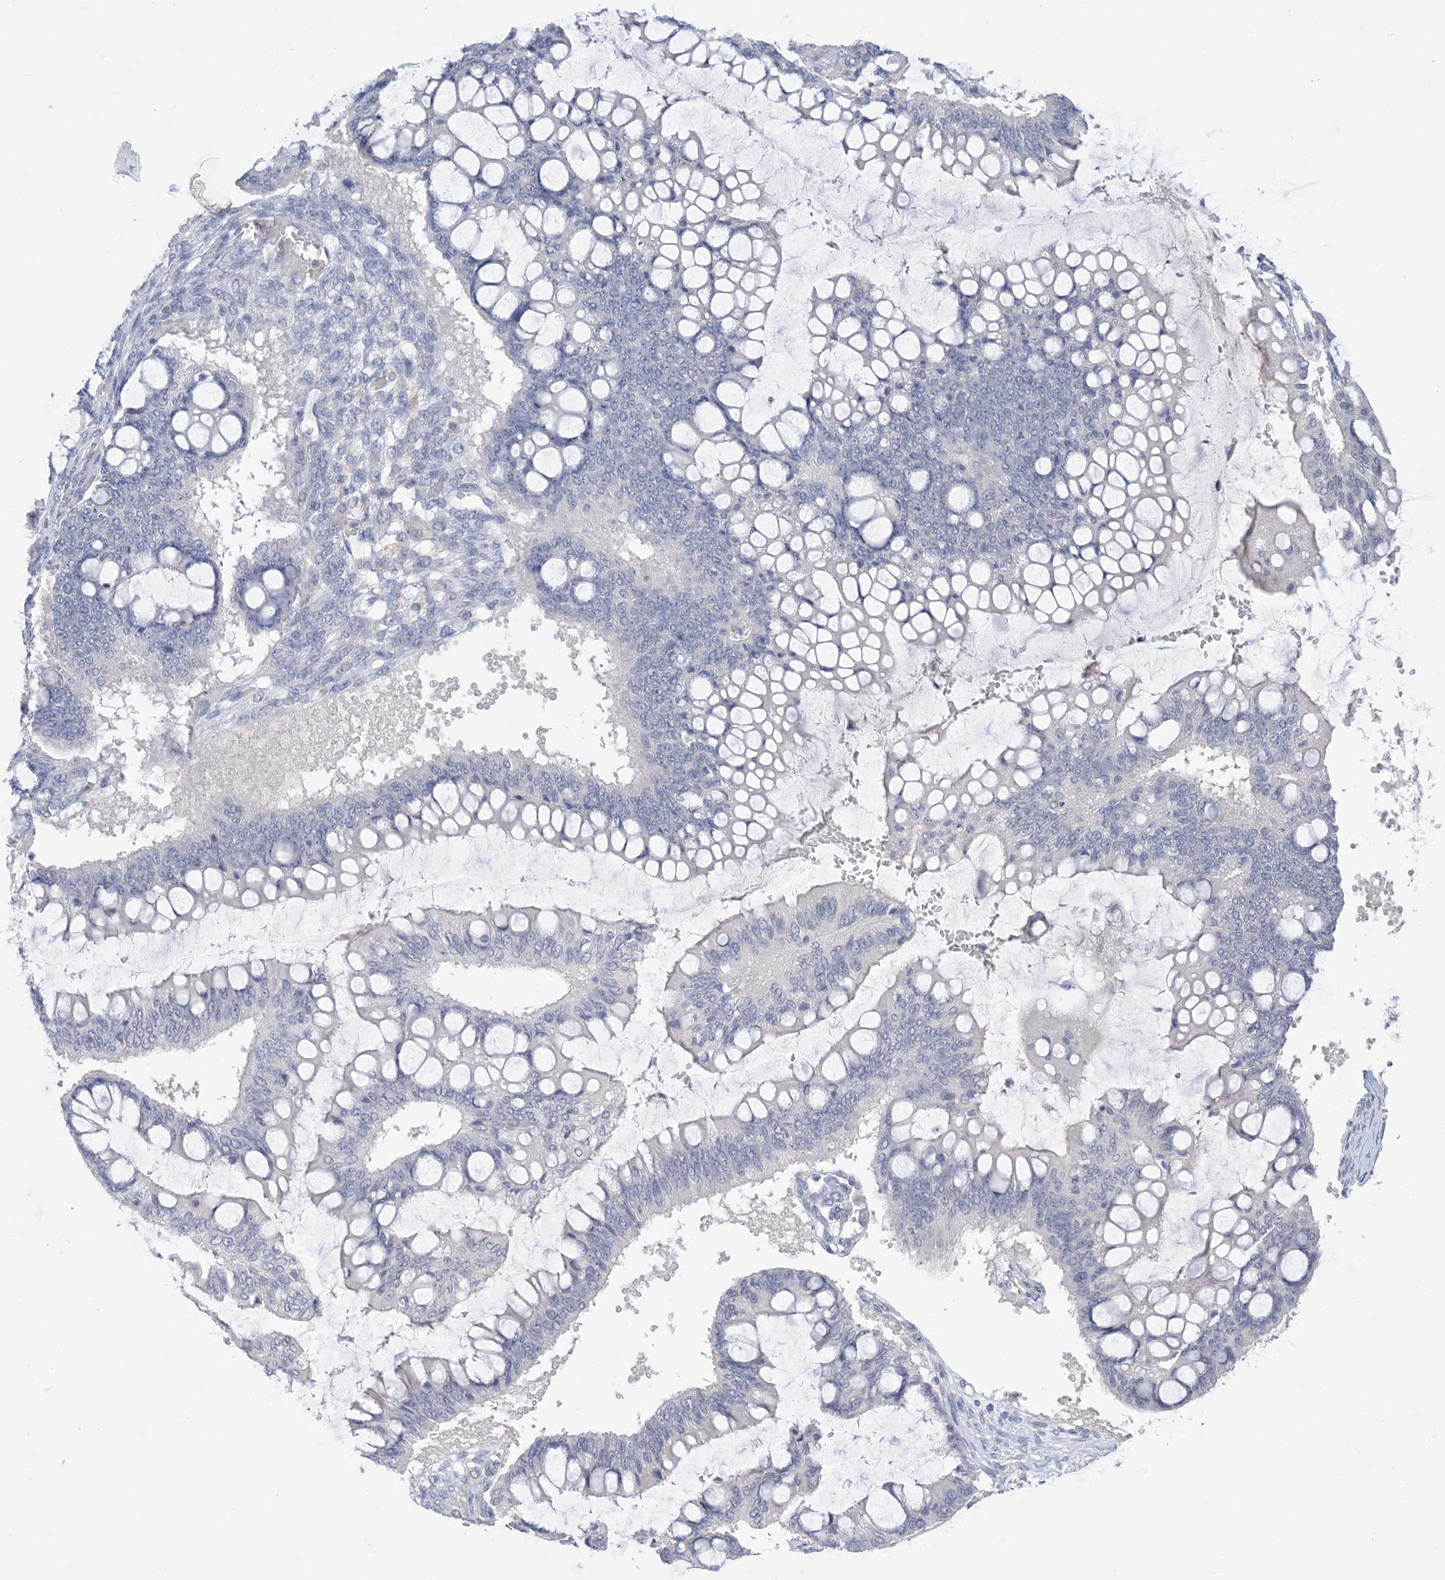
{"staining": {"intensity": "negative", "quantity": "none", "location": "none"}, "tissue": "ovarian cancer", "cell_type": "Tumor cells", "image_type": "cancer", "snomed": [{"axis": "morphology", "description": "Cystadenocarcinoma, mucinous, NOS"}, {"axis": "topography", "description": "Ovary"}], "caption": "This is a image of immunohistochemistry staining of ovarian mucinous cystadenocarcinoma, which shows no positivity in tumor cells. (Immunohistochemistry, brightfield microscopy, high magnification).", "gene": "TTYH1", "patient": {"sex": "female", "age": 73}}